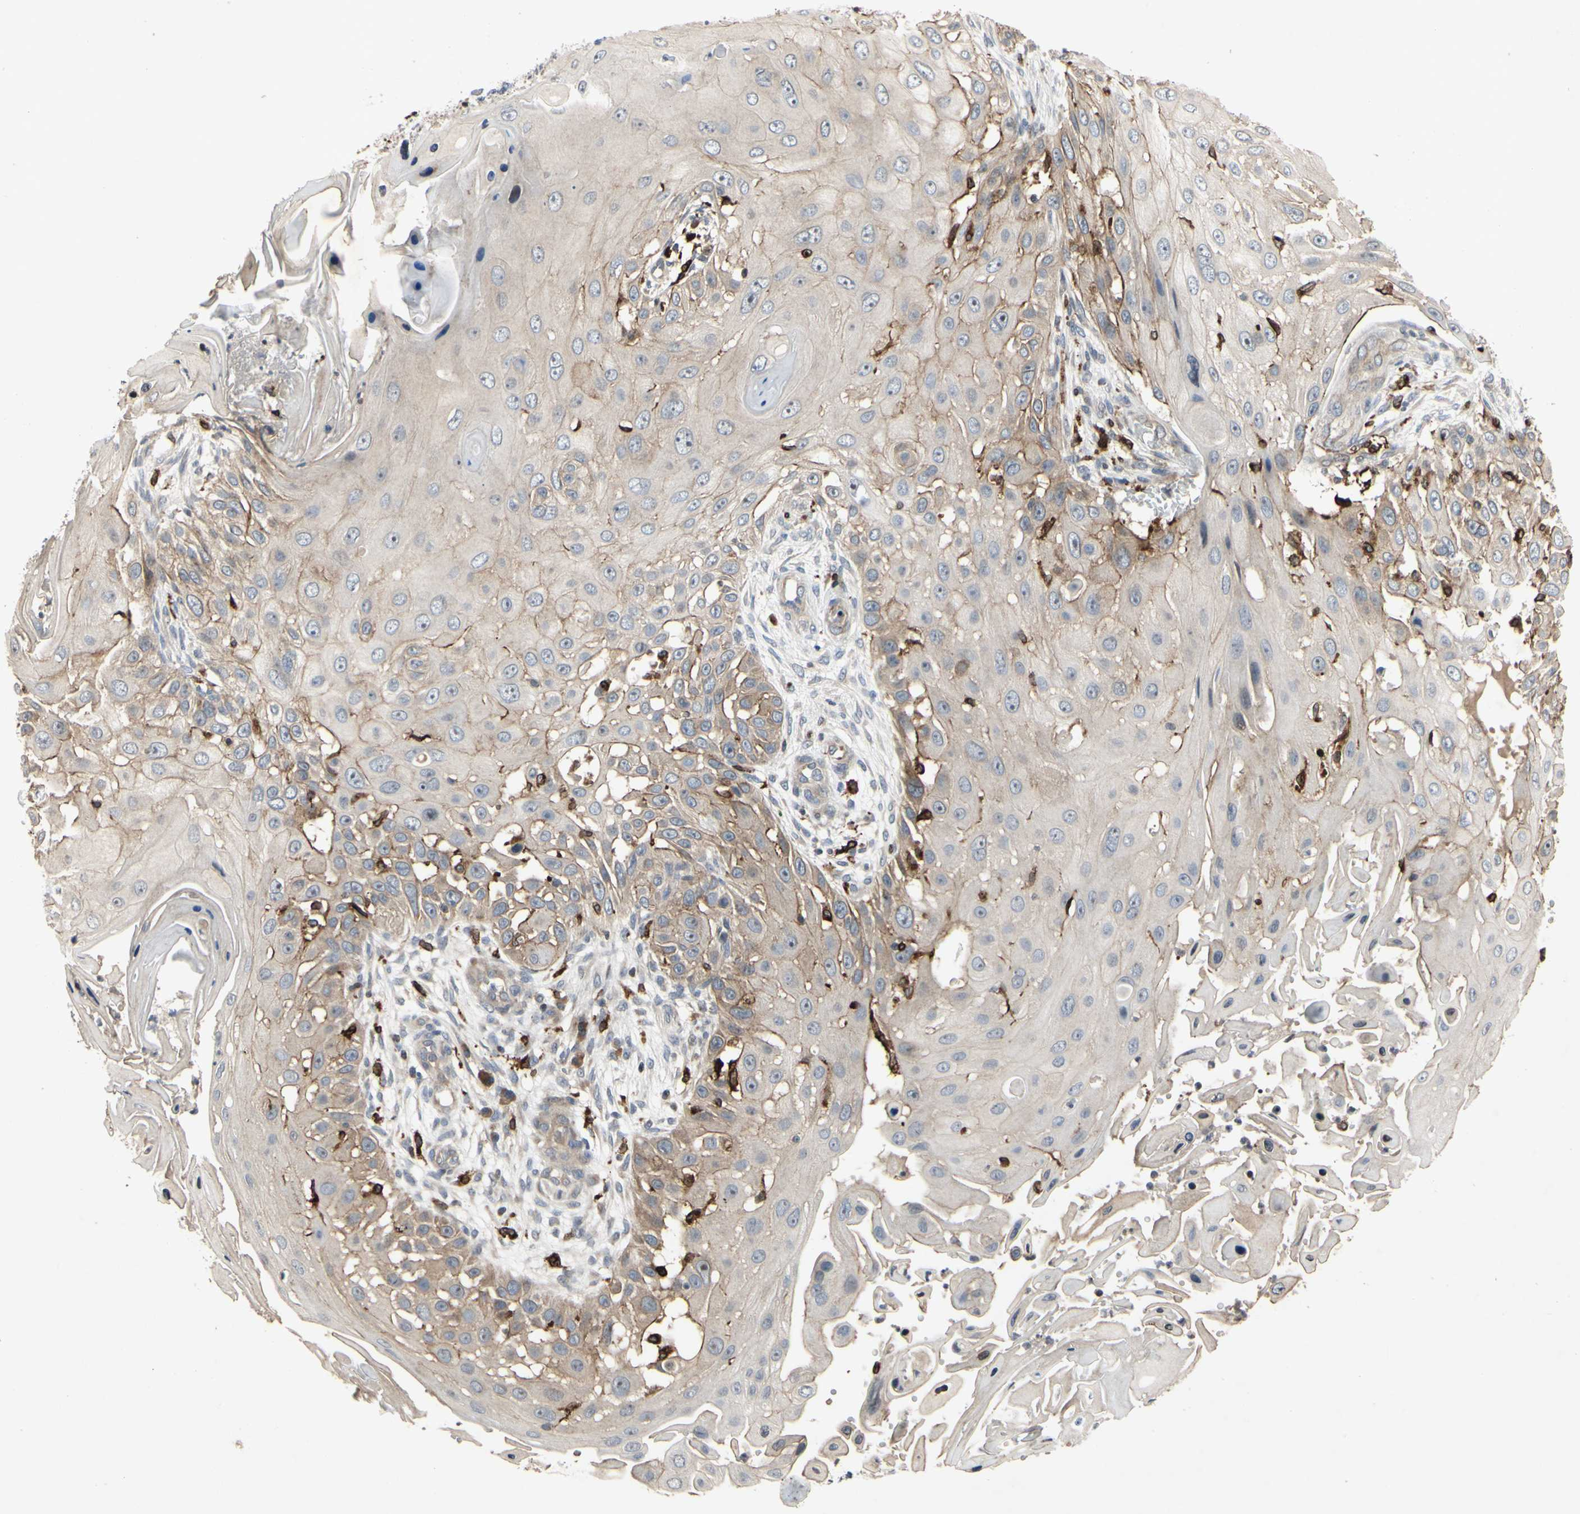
{"staining": {"intensity": "weak", "quantity": ">75%", "location": "cytoplasmic/membranous"}, "tissue": "skin cancer", "cell_type": "Tumor cells", "image_type": "cancer", "snomed": [{"axis": "morphology", "description": "Squamous cell carcinoma, NOS"}, {"axis": "topography", "description": "Skin"}], "caption": "A high-resolution histopathology image shows immunohistochemistry (IHC) staining of skin cancer (squamous cell carcinoma), which displays weak cytoplasmic/membranous positivity in approximately >75% of tumor cells. Using DAB (3,3'-diaminobenzidine) (brown) and hematoxylin (blue) stains, captured at high magnification using brightfield microscopy.", "gene": "PLXNA2", "patient": {"sex": "female", "age": 44}}